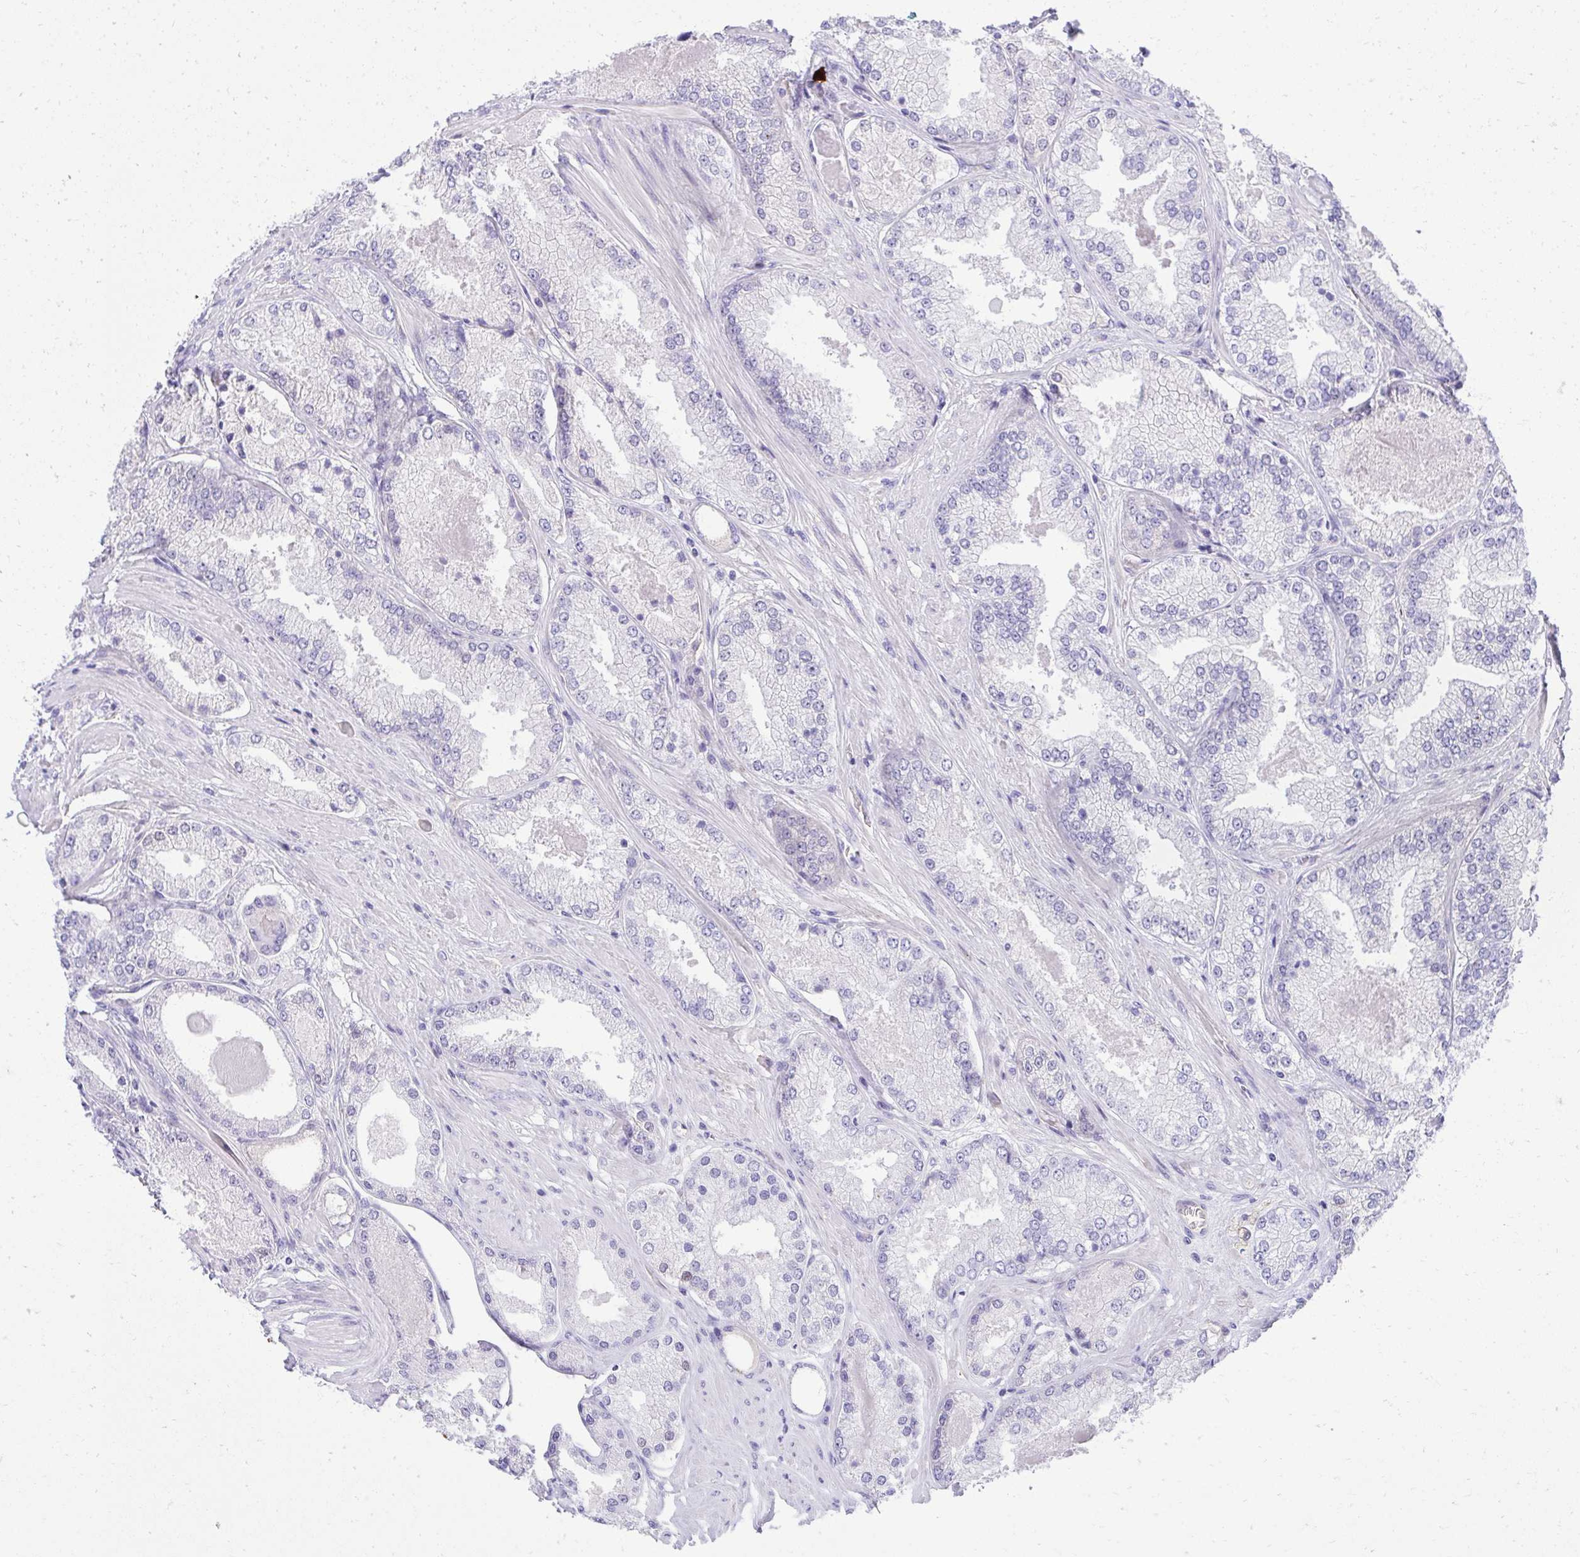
{"staining": {"intensity": "negative", "quantity": "none", "location": "none"}, "tissue": "prostate cancer", "cell_type": "Tumor cells", "image_type": "cancer", "snomed": [{"axis": "morphology", "description": "Adenocarcinoma, Low grade"}, {"axis": "topography", "description": "Prostate"}], "caption": "A photomicrograph of human prostate low-grade adenocarcinoma is negative for staining in tumor cells.", "gene": "PITPNM3", "patient": {"sex": "male", "age": 68}}